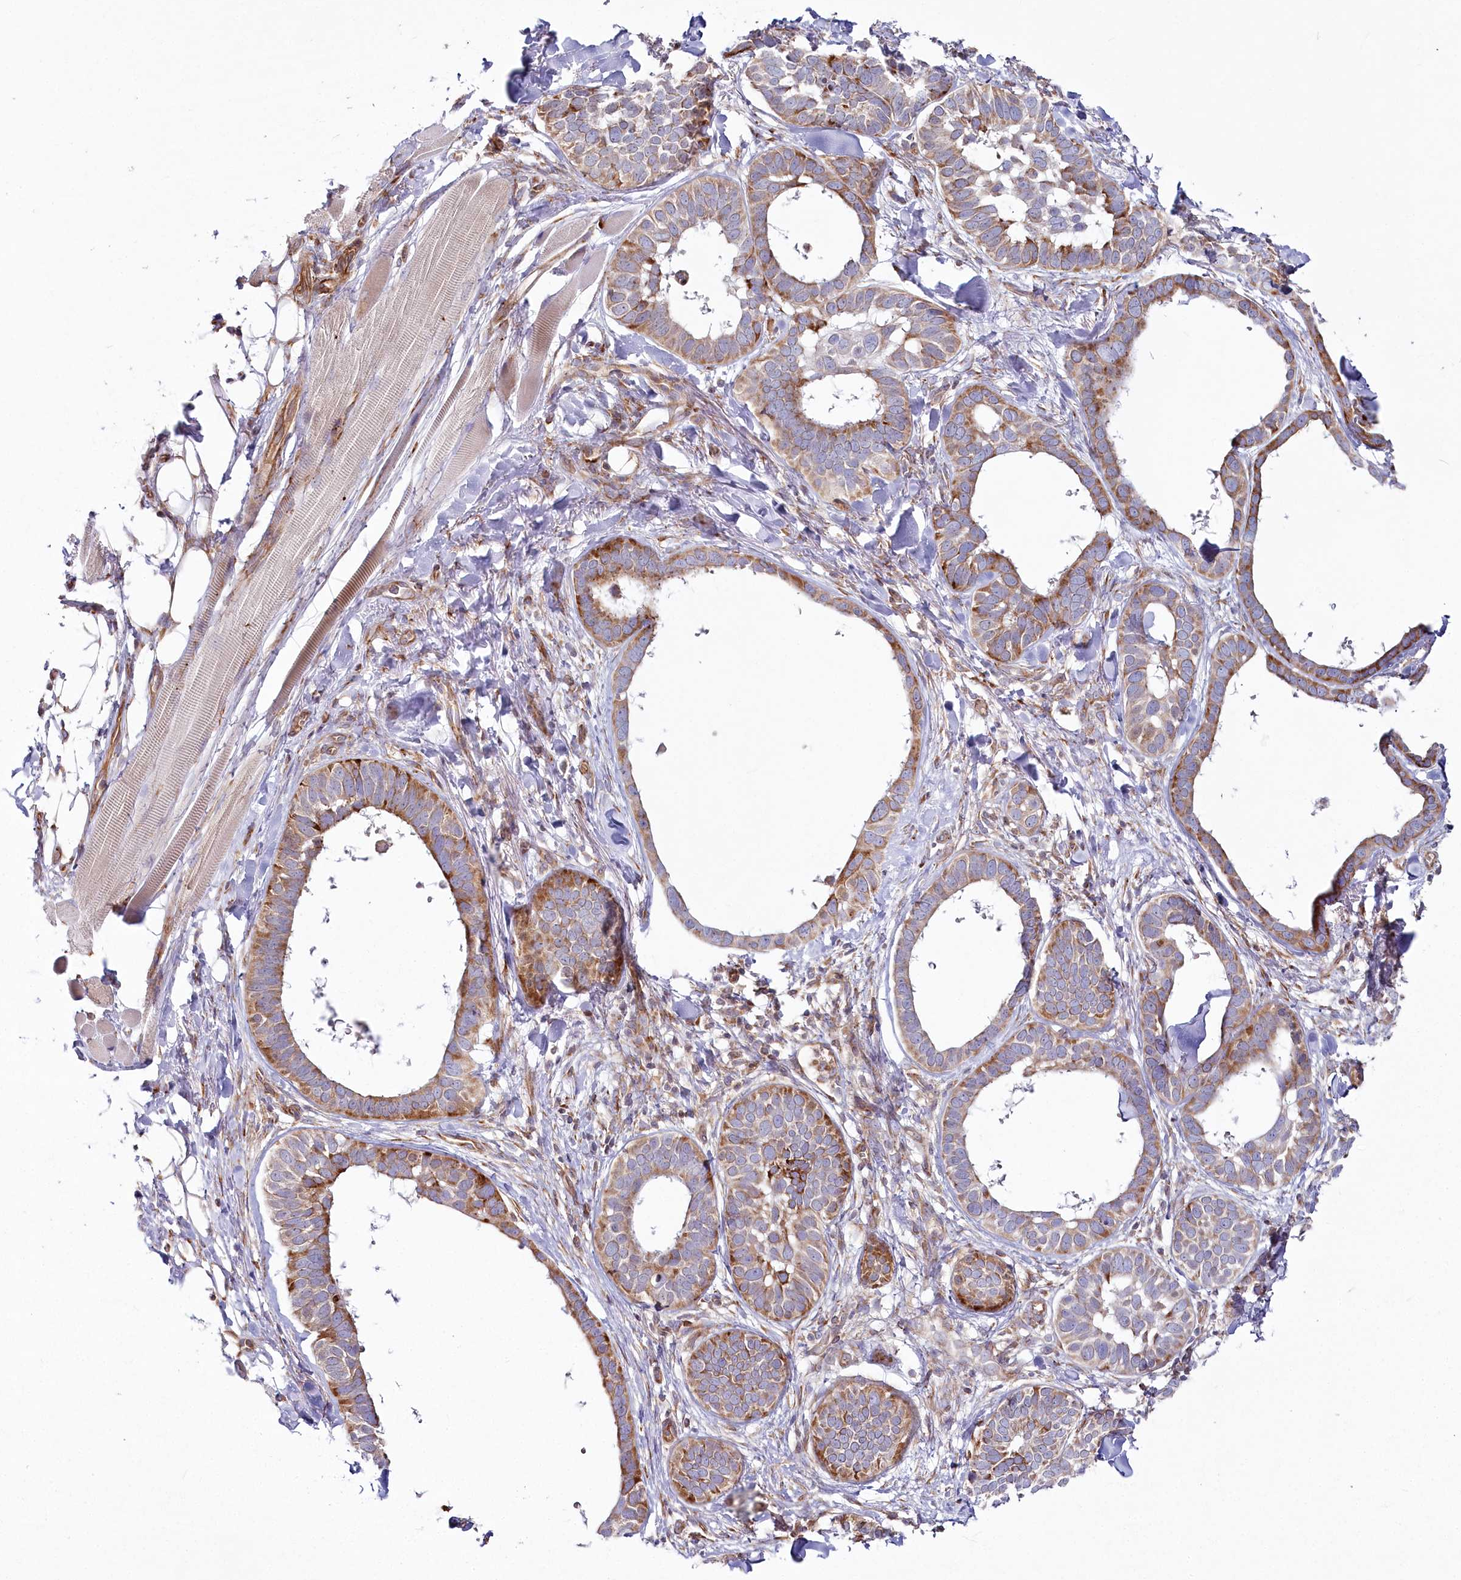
{"staining": {"intensity": "moderate", "quantity": ">75%", "location": "cytoplasmic/membranous"}, "tissue": "skin cancer", "cell_type": "Tumor cells", "image_type": "cancer", "snomed": [{"axis": "morphology", "description": "Basal cell carcinoma"}, {"axis": "topography", "description": "Skin"}], "caption": "Moderate cytoplasmic/membranous protein expression is seen in approximately >75% of tumor cells in basal cell carcinoma (skin).", "gene": "POGLUT1", "patient": {"sex": "male", "age": 62}}